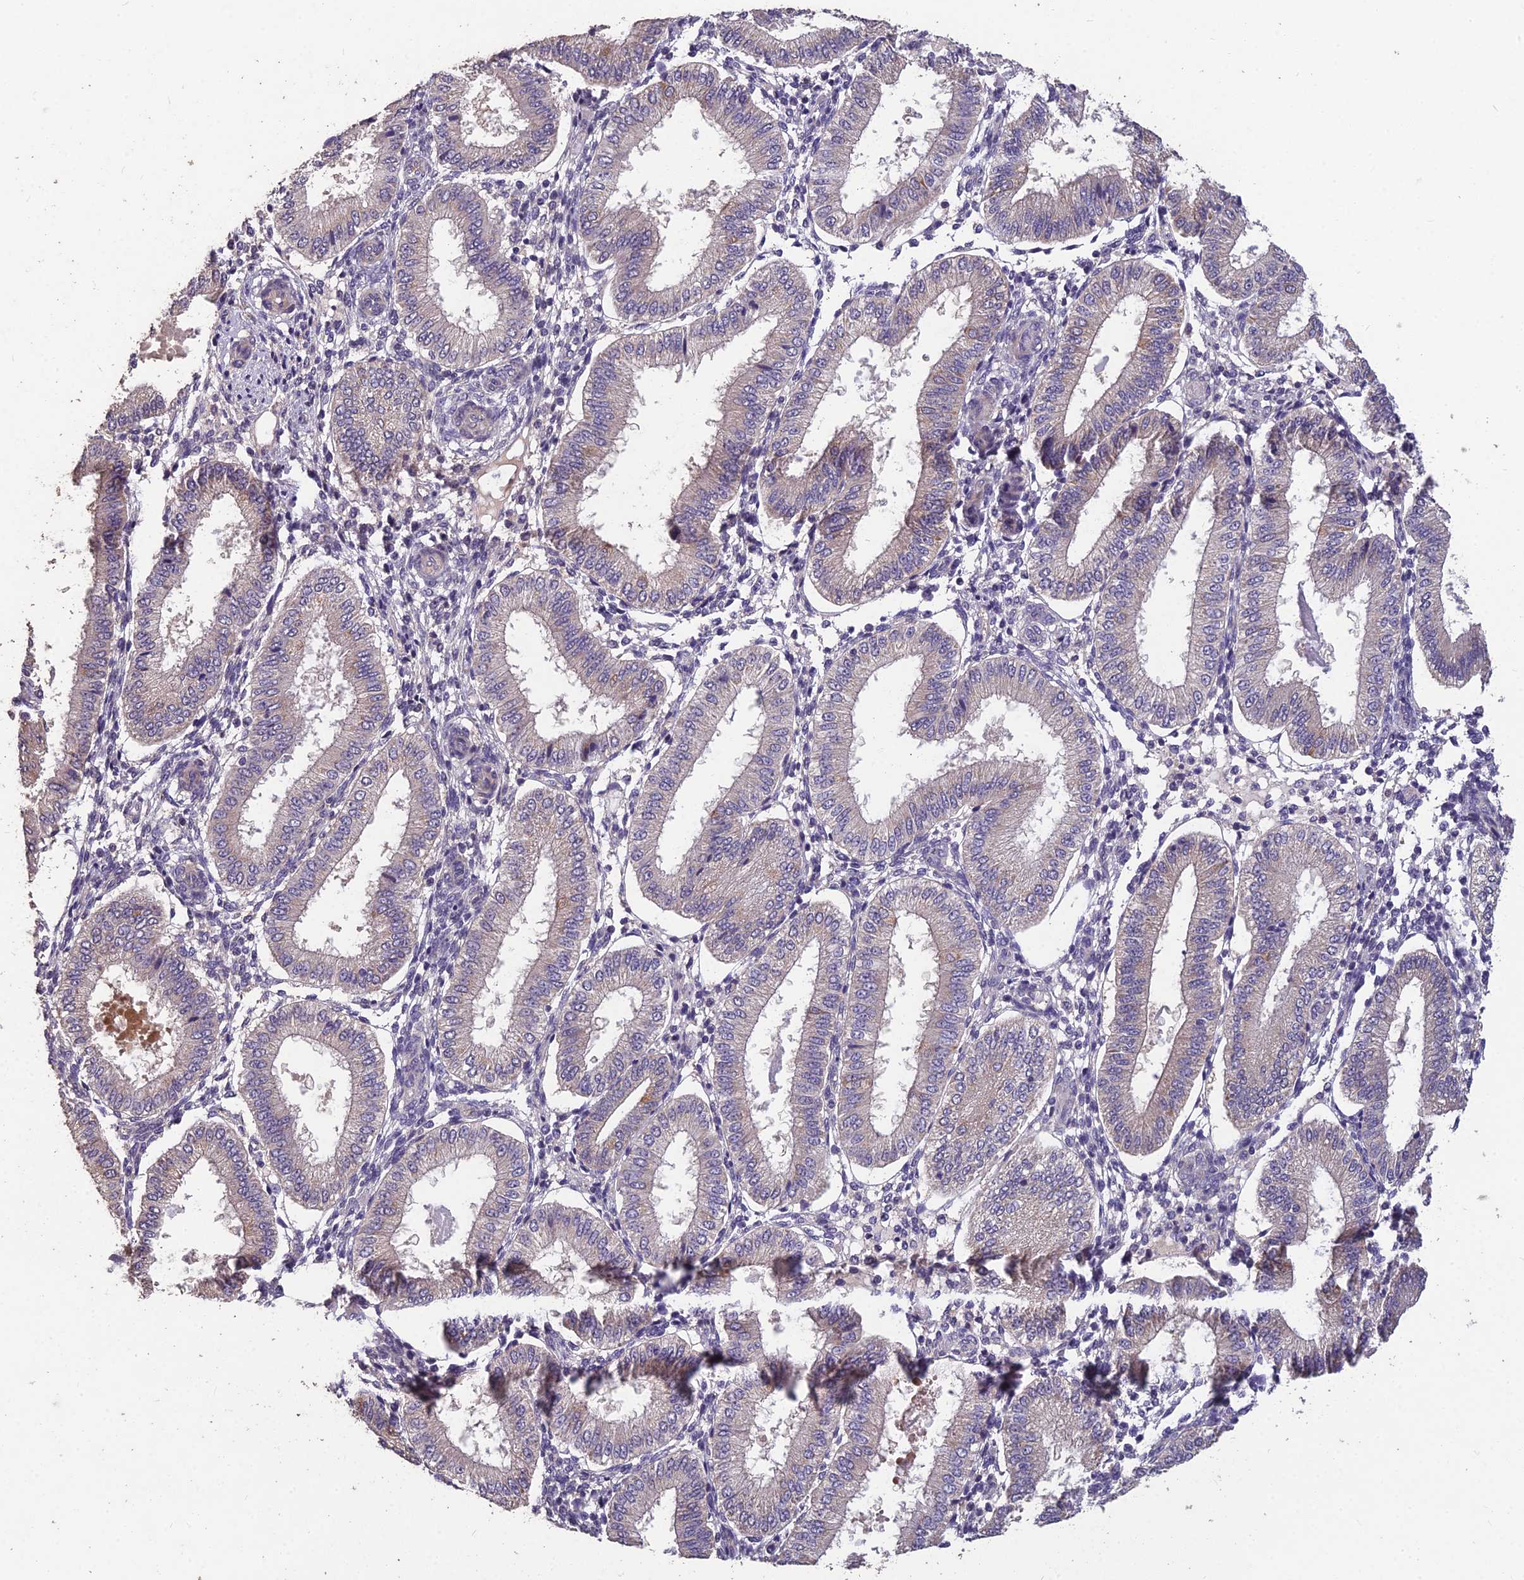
{"staining": {"intensity": "negative", "quantity": "none", "location": "none"}, "tissue": "endometrium", "cell_type": "Cells in endometrial stroma", "image_type": "normal", "snomed": [{"axis": "morphology", "description": "Normal tissue, NOS"}, {"axis": "topography", "description": "Endometrium"}], "caption": "IHC image of unremarkable human endometrium stained for a protein (brown), which exhibits no expression in cells in endometrial stroma. (Brightfield microscopy of DAB (3,3'-diaminobenzidine) immunohistochemistry (IHC) at high magnification).", "gene": "CEACAM16", "patient": {"sex": "female", "age": 39}}